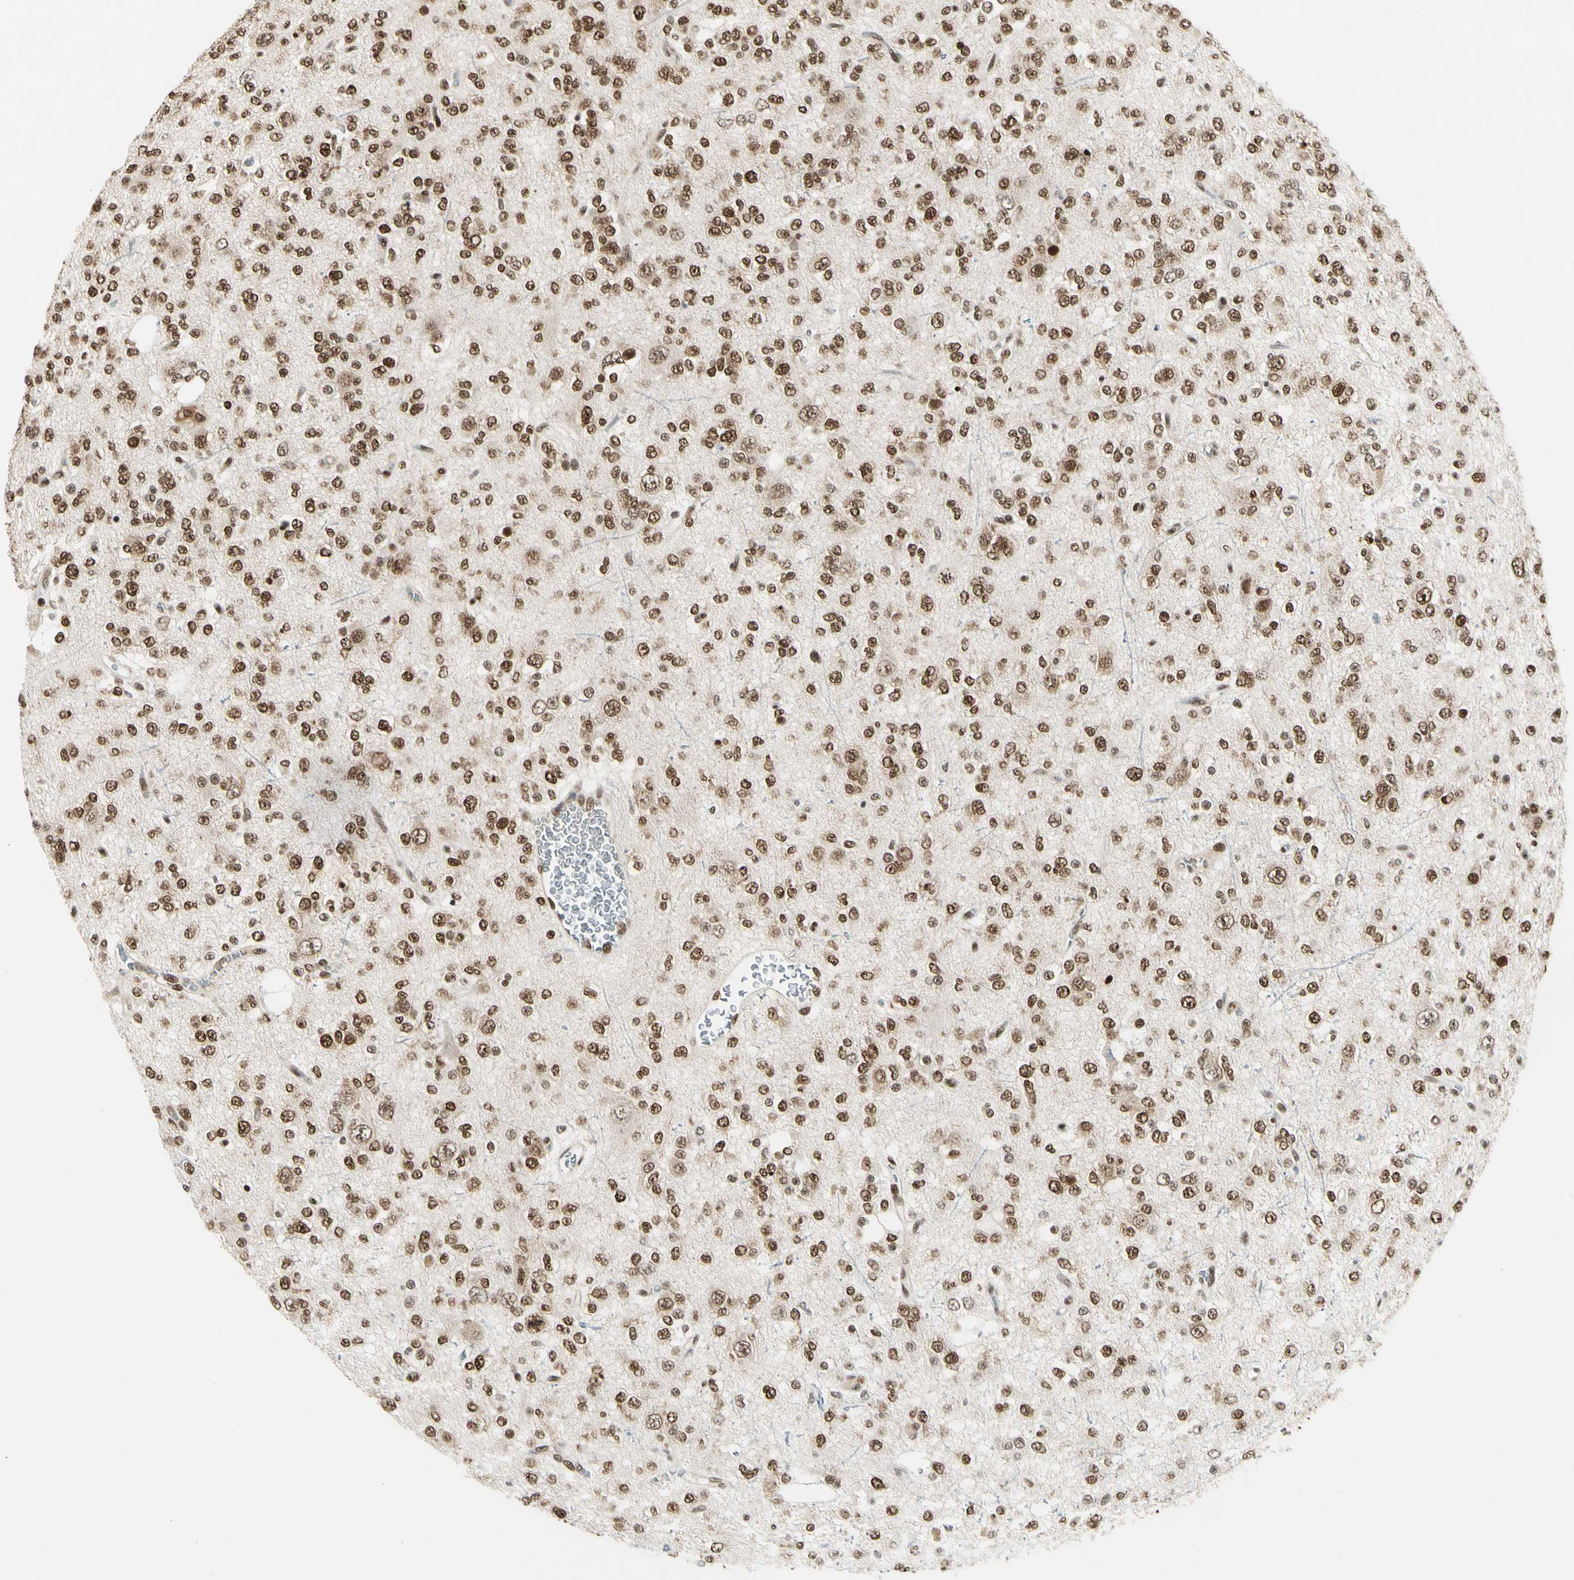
{"staining": {"intensity": "strong", "quantity": ">75%", "location": "nuclear"}, "tissue": "glioma", "cell_type": "Tumor cells", "image_type": "cancer", "snomed": [{"axis": "morphology", "description": "Glioma, malignant, Low grade"}, {"axis": "topography", "description": "Brain"}], "caption": "A high-resolution image shows immunohistochemistry (IHC) staining of low-grade glioma (malignant), which exhibits strong nuclear expression in approximately >75% of tumor cells.", "gene": "FUS", "patient": {"sex": "male", "age": 38}}